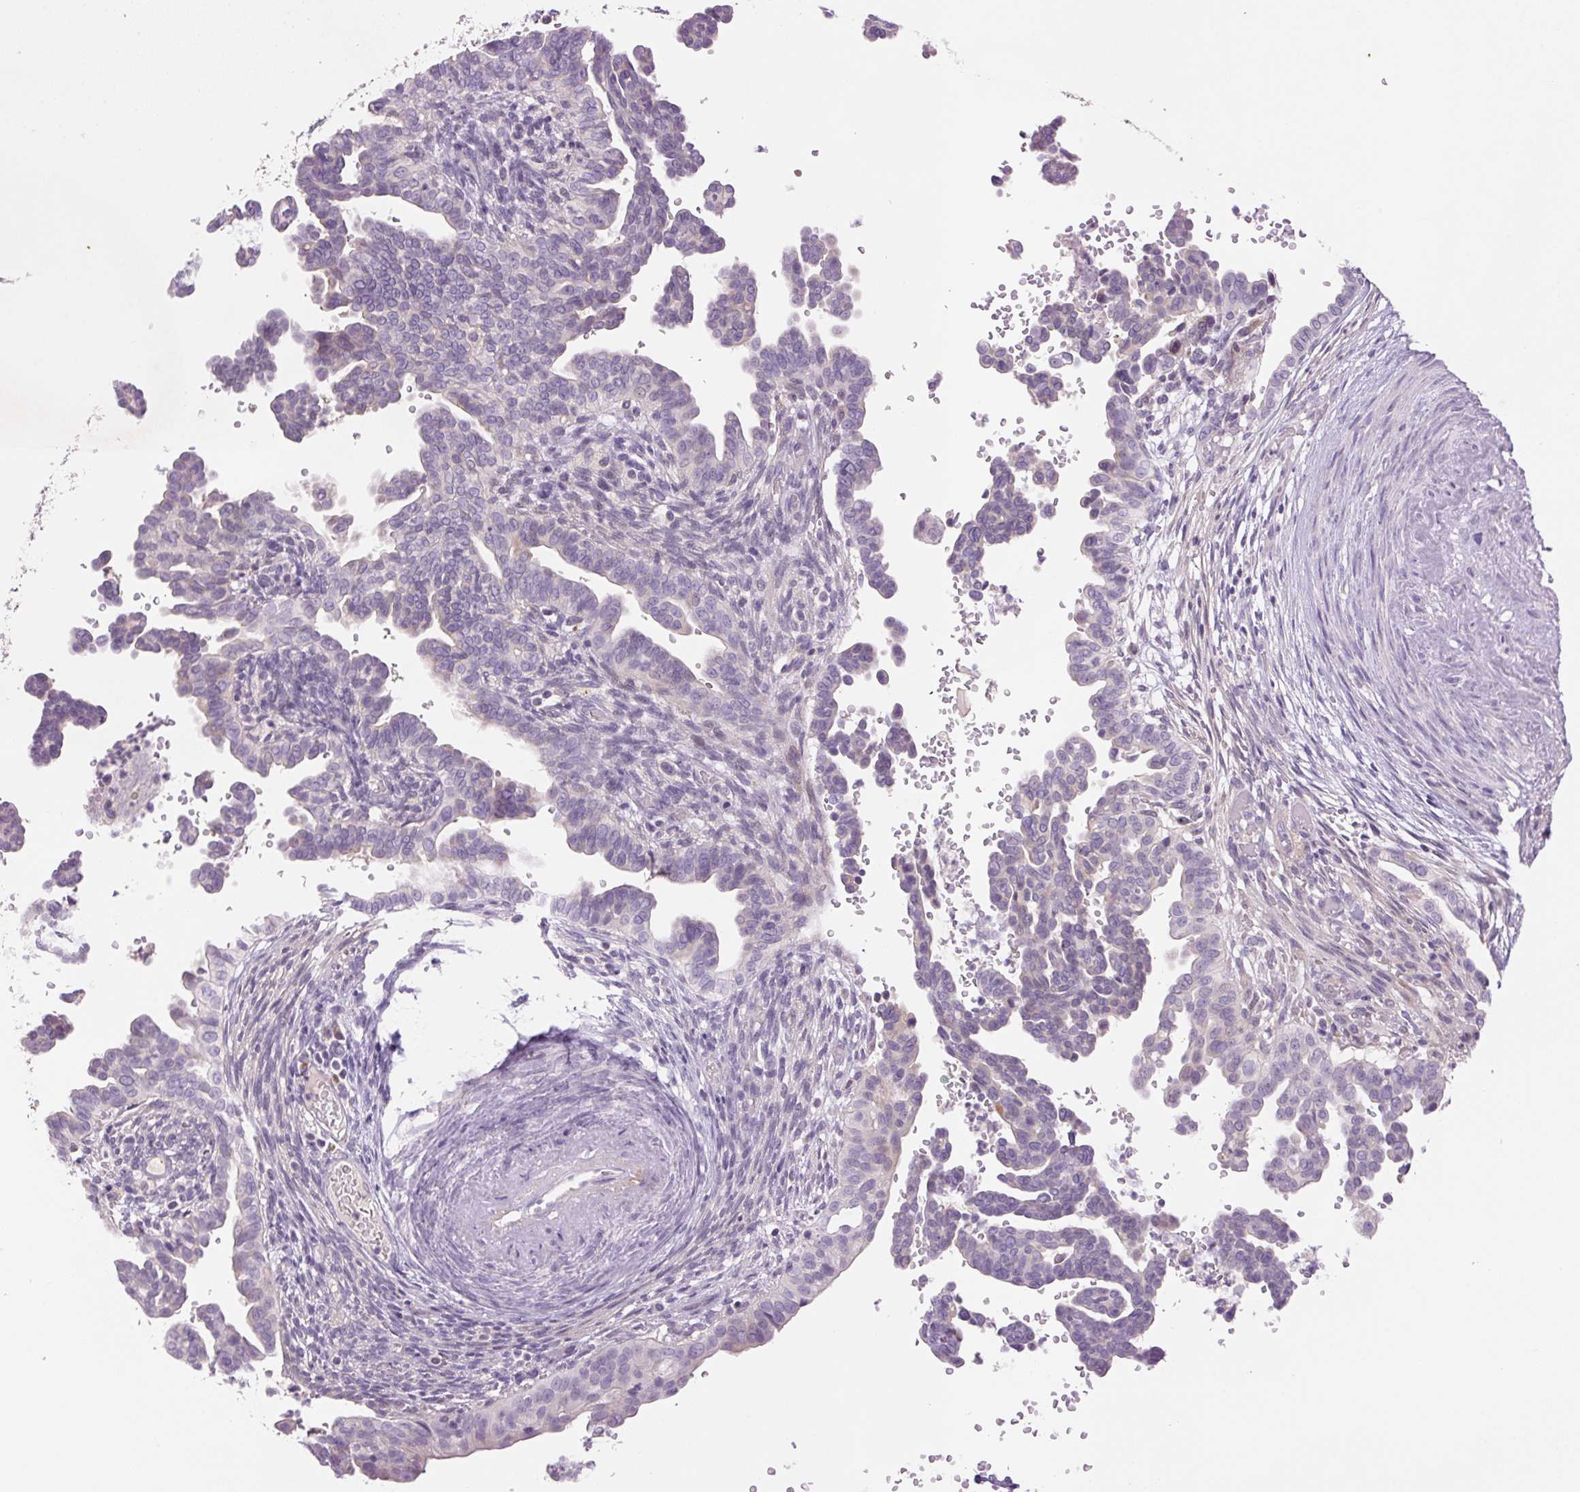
{"staining": {"intensity": "negative", "quantity": "none", "location": "none"}, "tissue": "cervical cancer", "cell_type": "Tumor cells", "image_type": "cancer", "snomed": [{"axis": "morphology", "description": "Adenocarcinoma, NOS"}, {"axis": "morphology", "description": "Adenocarcinoma, Low grade"}, {"axis": "topography", "description": "Cervix"}], "caption": "Tumor cells show no significant positivity in cervical cancer.", "gene": "TMEM100", "patient": {"sex": "female", "age": 35}}